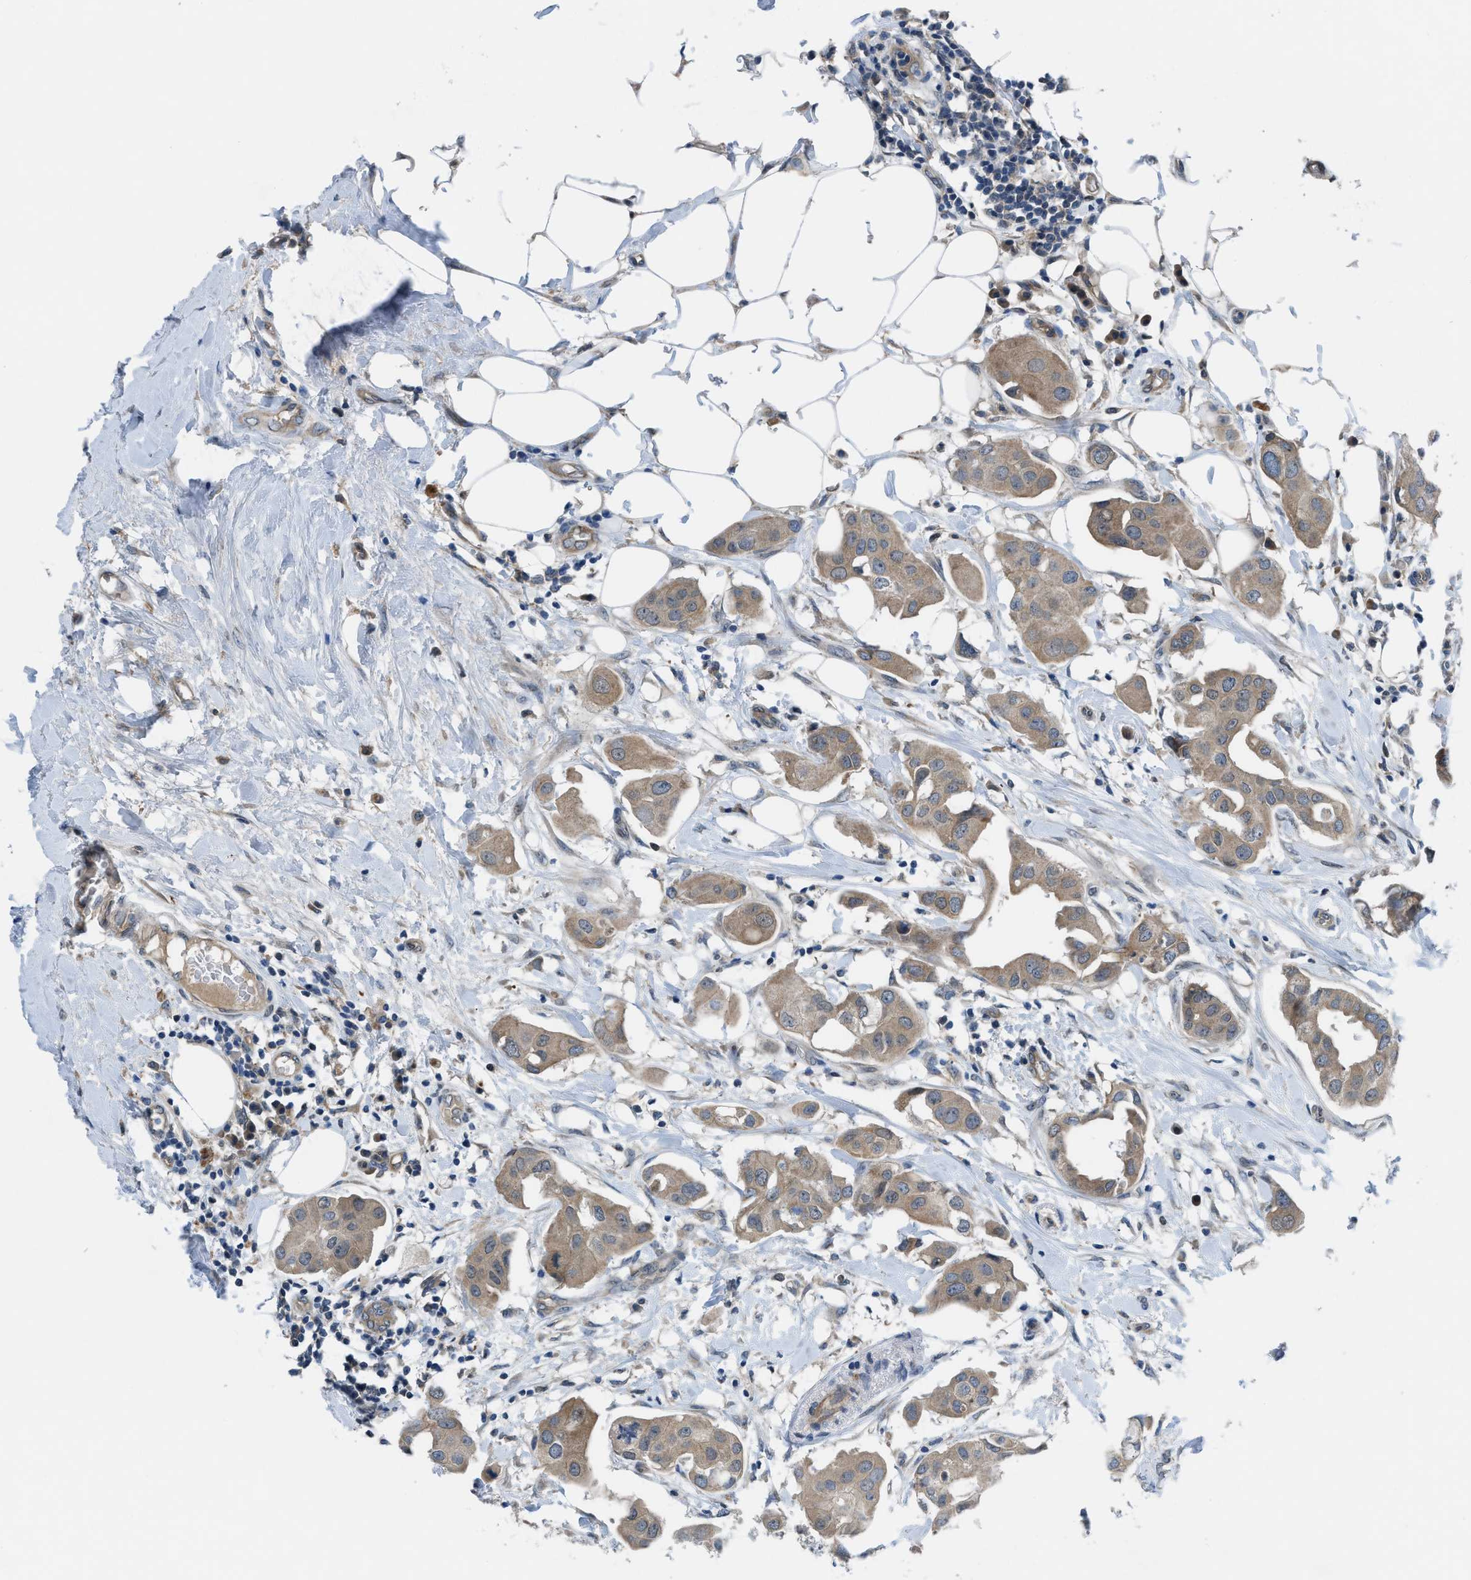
{"staining": {"intensity": "moderate", "quantity": ">75%", "location": "cytoplasmic/membranous"}, "tissue": "breast cancer", "cell_type": "Tumor cells", "image_type": "cancer", "snomed": [{"axis": "morphology", "description": "Duct carcinoma"}, {"axis": "topography", "description": "Breast"}], "caption": "High-magnification brightfield microscopy of intraductal carcinoma (breast) stained with DAB (3,3'-diaminobenzidine) (brown) and counterstained with hematoxylin (blue). tumor cells exhibit moderate cytoplasmic/membranous staining is identified in approximately>75% of cells.", "gene": "BAZ2B", "patient": {"sex": "female", "age": 40}}